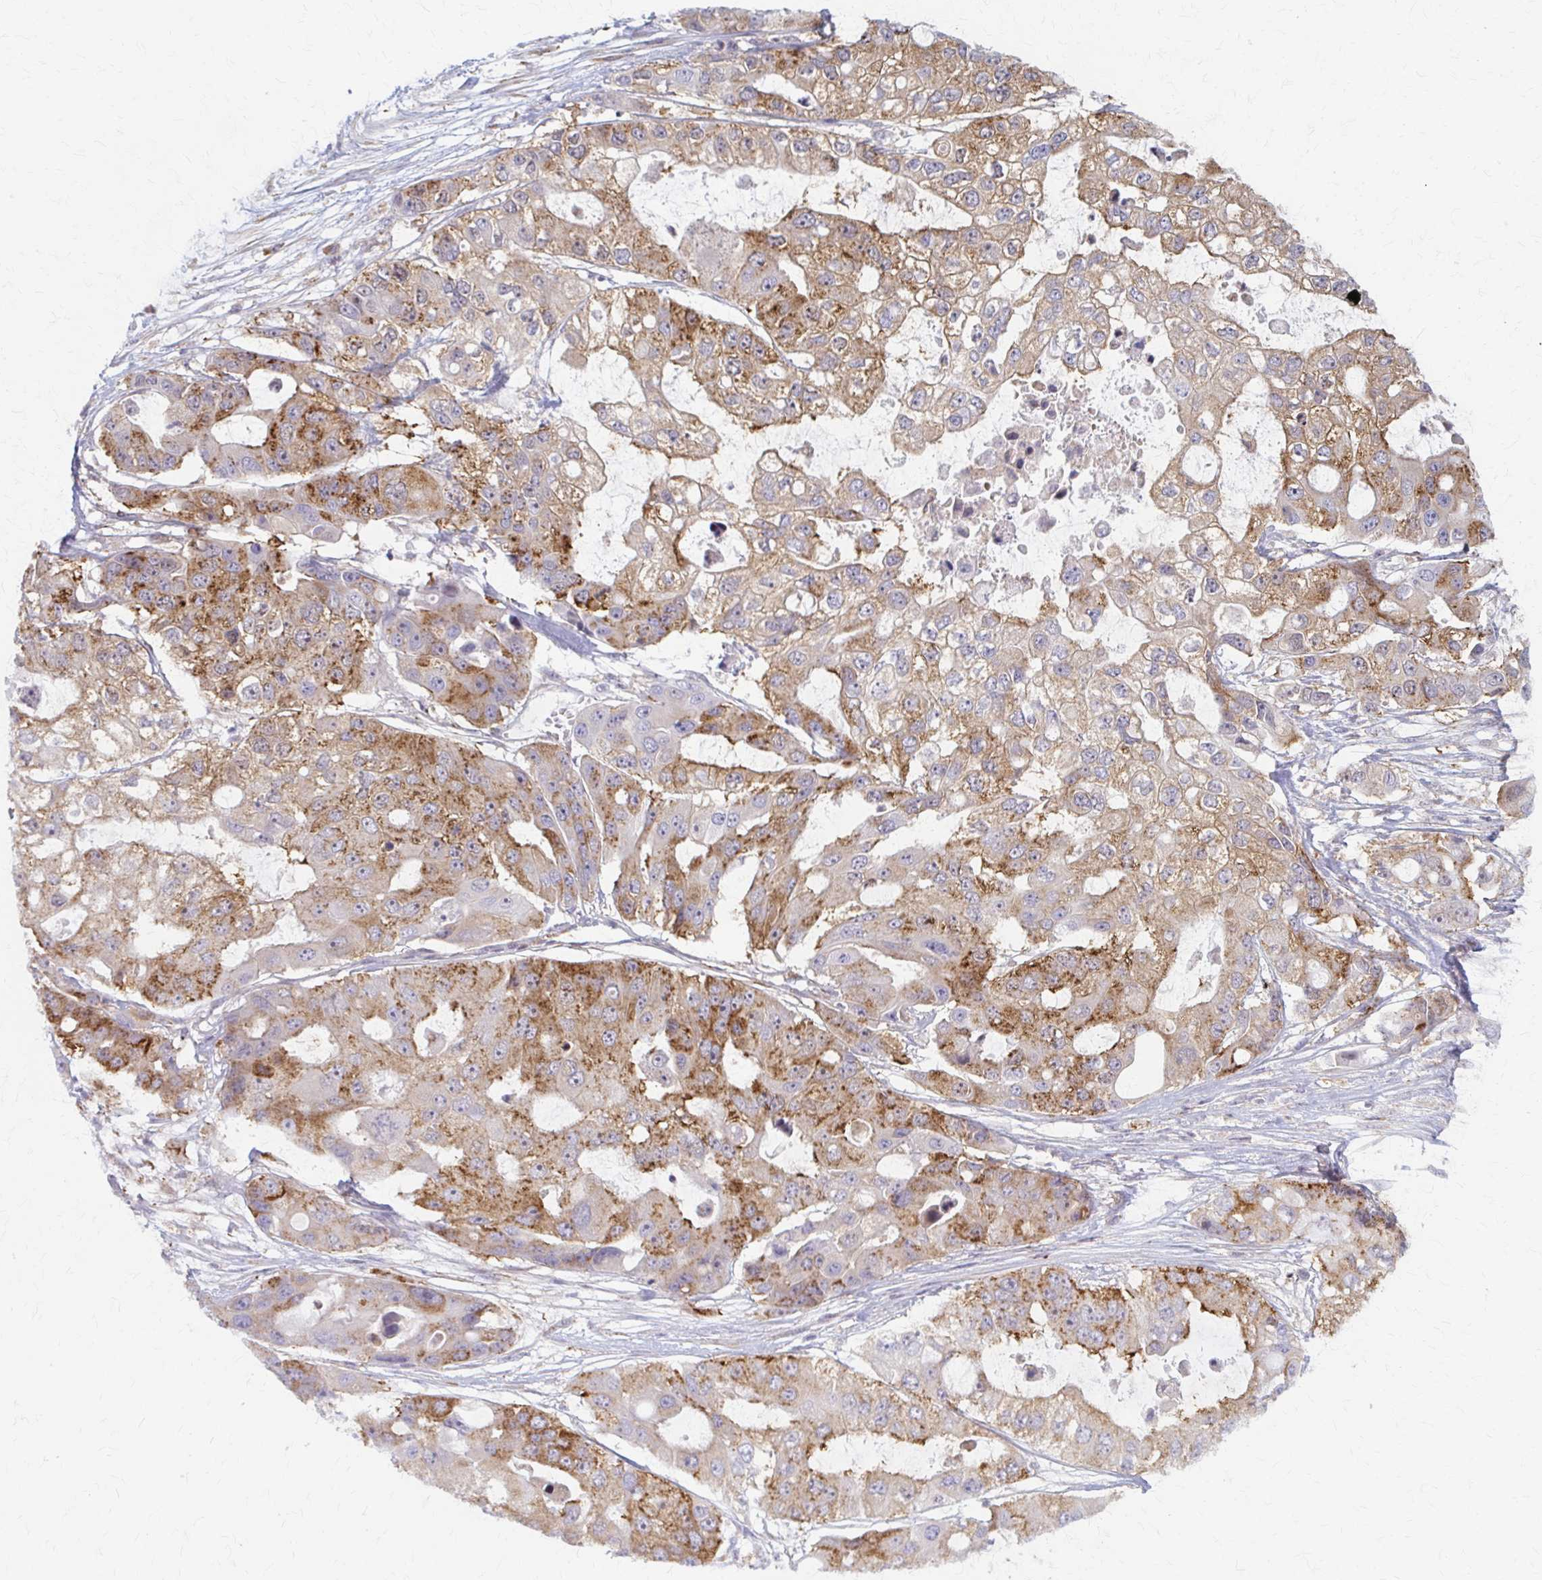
{"staining": {"intensity": "moderate", "quantity": ">75%", "location": "cytoplasmic/membranous"}, "tissue": "ovarian cancer", "cell_type": "Tumor cells", "image_type": "cancer", "snomed": [{"axis": "morphology", "description": "Cystadenocarcinoma, serous, NOS"}, {"axis": "topography", "description": "Ovary"}], "caption": "Ovarian cancer stained with a brown dye reveals moderate cytoplasmic/membranous positive expression in about >75% of tumor cells.", "gene": "ARHGAP35", "patient": {"sex": "female", "age": 56}}